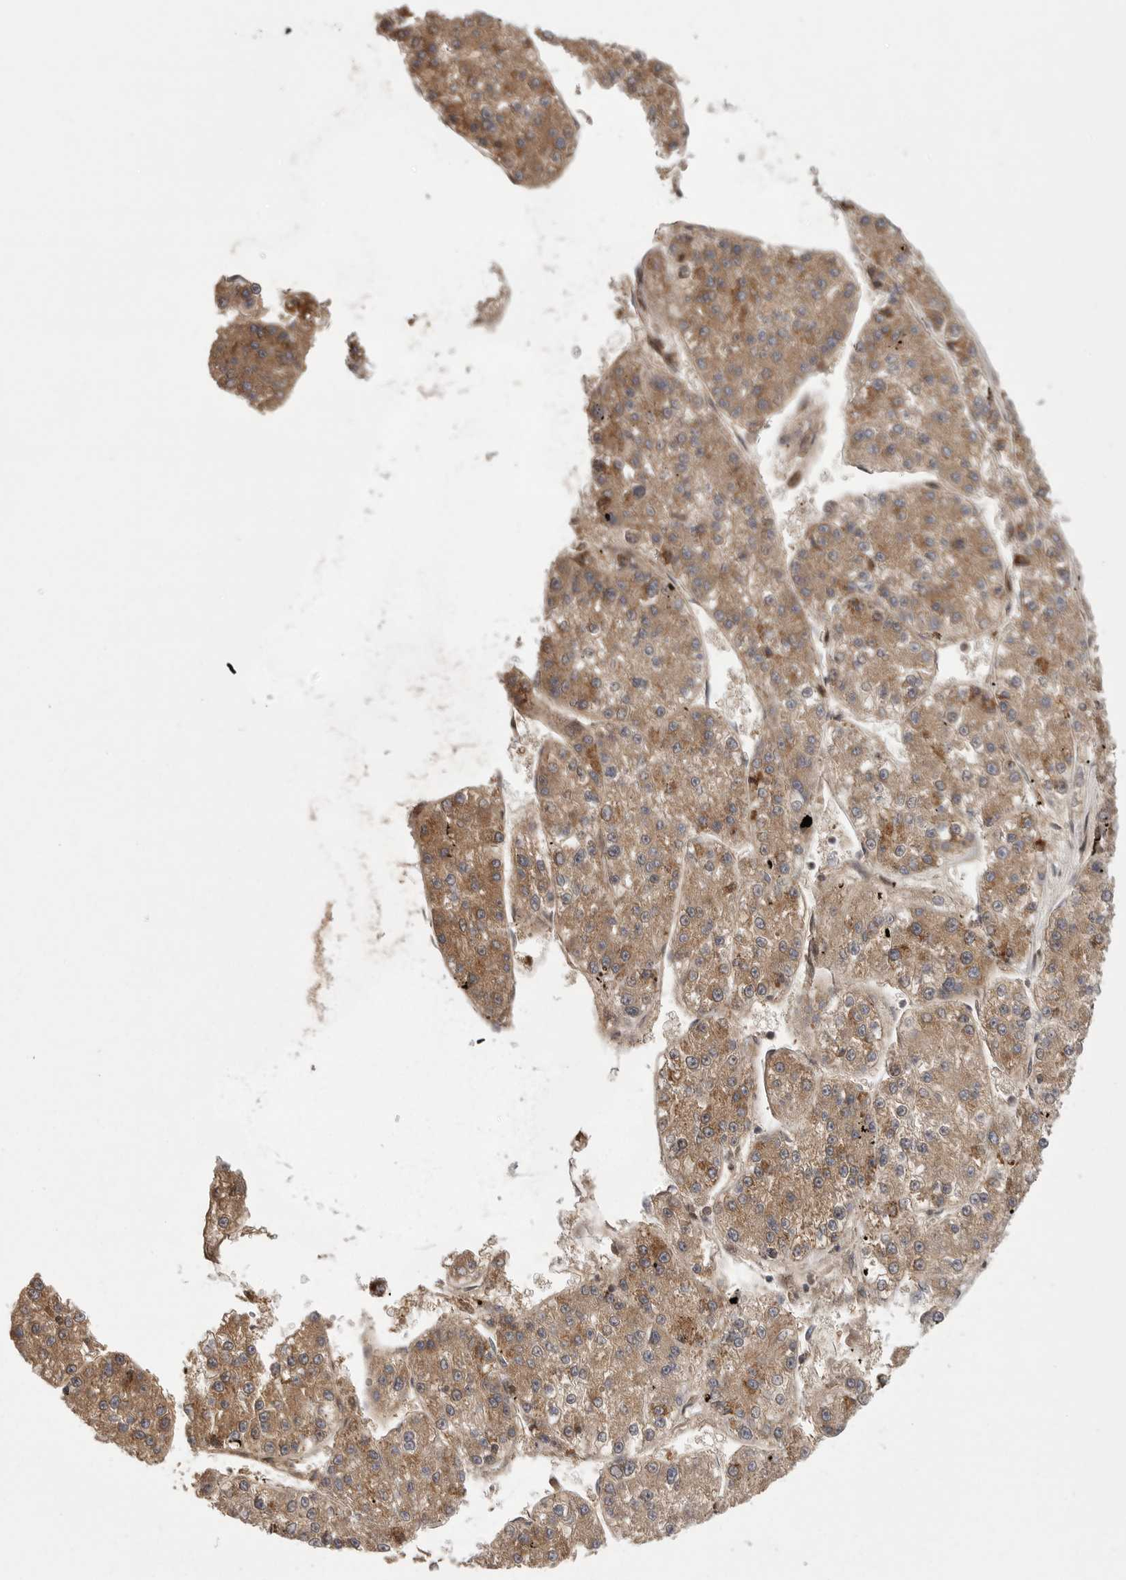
{"staining": {"intensity": "moderate", "quantity": ">75%", "location": "cytoplasmic/membranous"}, "tissue": "liver cancer", "cell_type": "Tumor cells", "image_type": "cancer", "snomed": [{"axis": "morphology", "description": "Carcinoma, Hepatocellular, NOS"}, {"axis": "topography", "description": "Liver"}], "caption": "Immunohistochemical staining of liver cancer (hepatocellular carcinoma) demonstrates medium levels of moderate cytoplasmic/membranous protein positivity in about >75% of tumor cells.", "gene": "OXR1", "patient": {"sex": "female", "age": 73}}